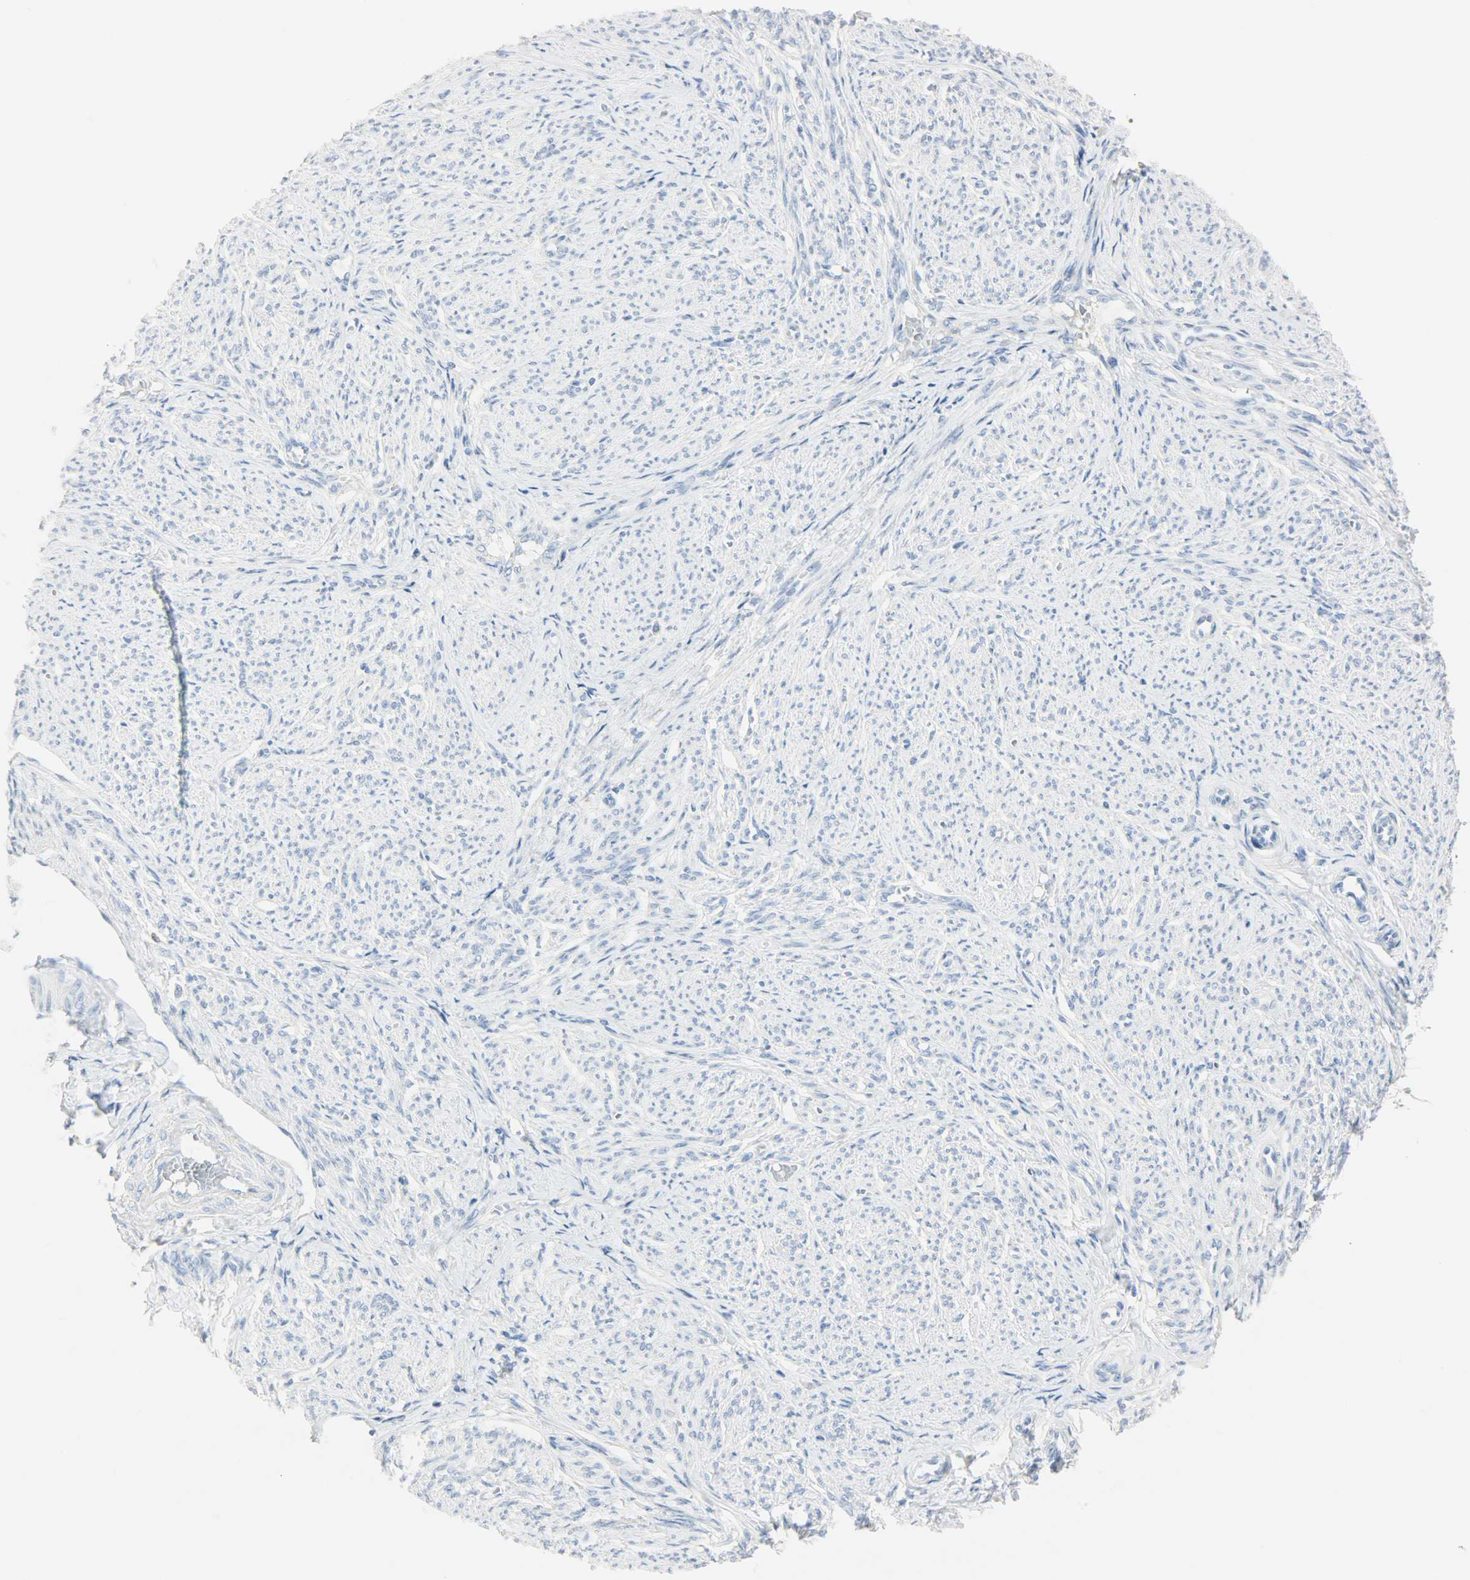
{"staining": {"intensity": "negative", "quantity": "none", "location": "none"}, "tissue": "smooth muscle", "cell_type": "Smooth muscle cells", "image_type": "normal", "snomed": [{"axis": "morphology", "description": "Normal tissue, NOS"}, {"axis": "topography", "description": "Smooth muscle"}], "caption": "Histopathology image shows no protein positivity in smooth muscle cells of unremarkable smooth muscle.", "gene": "HELLS", "patient": {"sex": "female", "age": 65}}